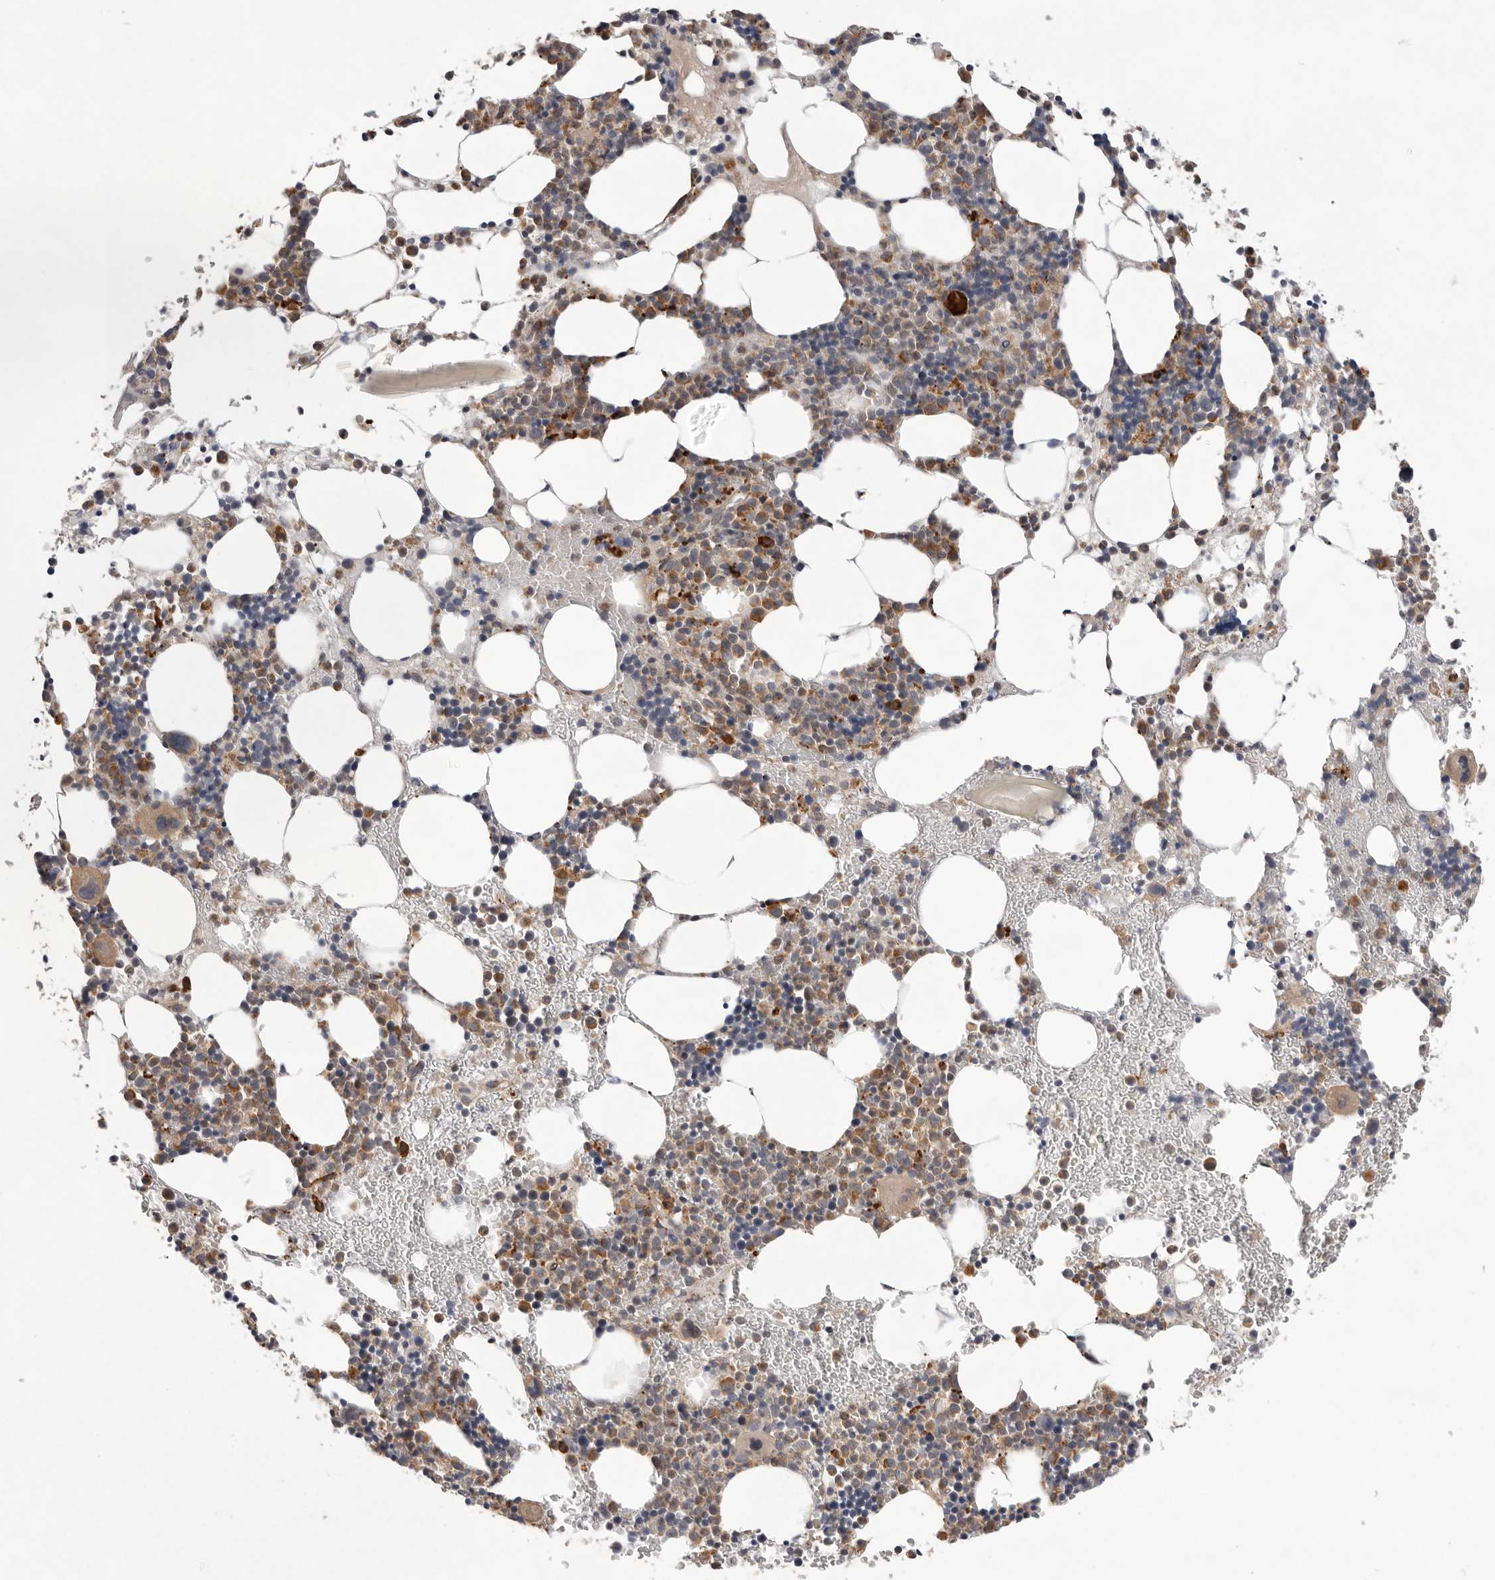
{"staining": {"intensity": "moderate", "quantity": "25%-75%", "location": "cytoplasmic/membranous"}, "tissue": "bone marrow", "cell_type": "Hematopoietic cells", "image_type": "normal", "snomed": [{"axis": "morphology", "description": "Normal tissue, NOS"}, {"axis": "morphology", "description": "Inflammation, NOS"}, {"axis": "topography", "description": "Bone marrow"}], "caption": "Immunohistochemistry photomicrograph of unremarkable bone marrow: bone marrow stained using IHC demonstrates medium levels of moderate protein expression localized specifically in the cytoplasmic/membranous of hematopoietic cells, appearing as a cytoplasmic/membranous brown color.", "gene": "NRCAM", "patient": {"sex": "male", "age": 44}}